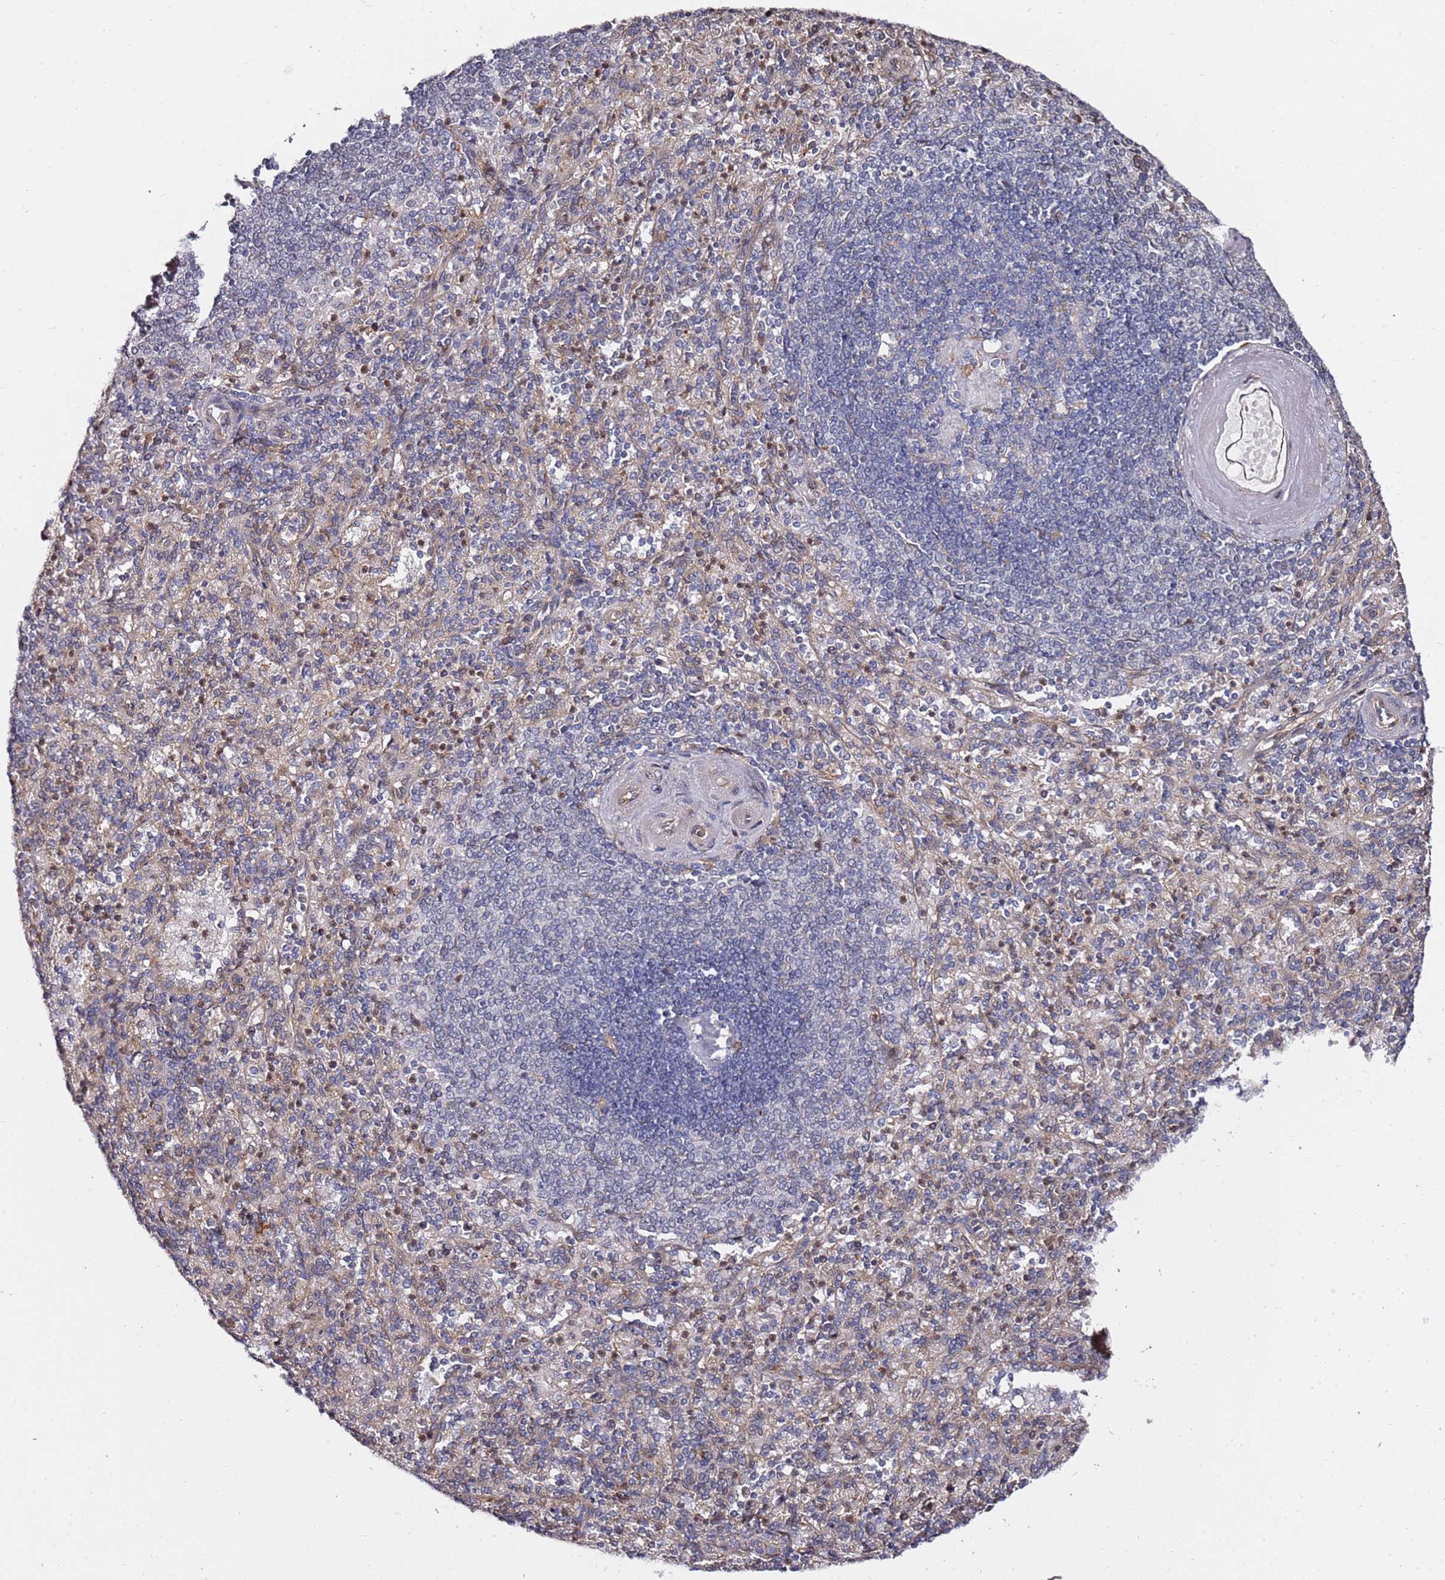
{"staining": {"intensity": "weak", "quantity": "<25%", "location": "cytoplasmic/membranous"}, "tissue": "spleen", "cell_type": "Cells in red pulp", "image_type": "normal", "snomed": [{"axis": "morphology", "description": "Normal tissue, NOS"}, {"axis": "topography", "description": "Spleen"}], "caption": "DAB immunohistochemical staining of normal spleen exhibits no significant staining in cells in red pulp.", "gene": "PRKAB2", "patient": {"sex": "male", "age": 82}}